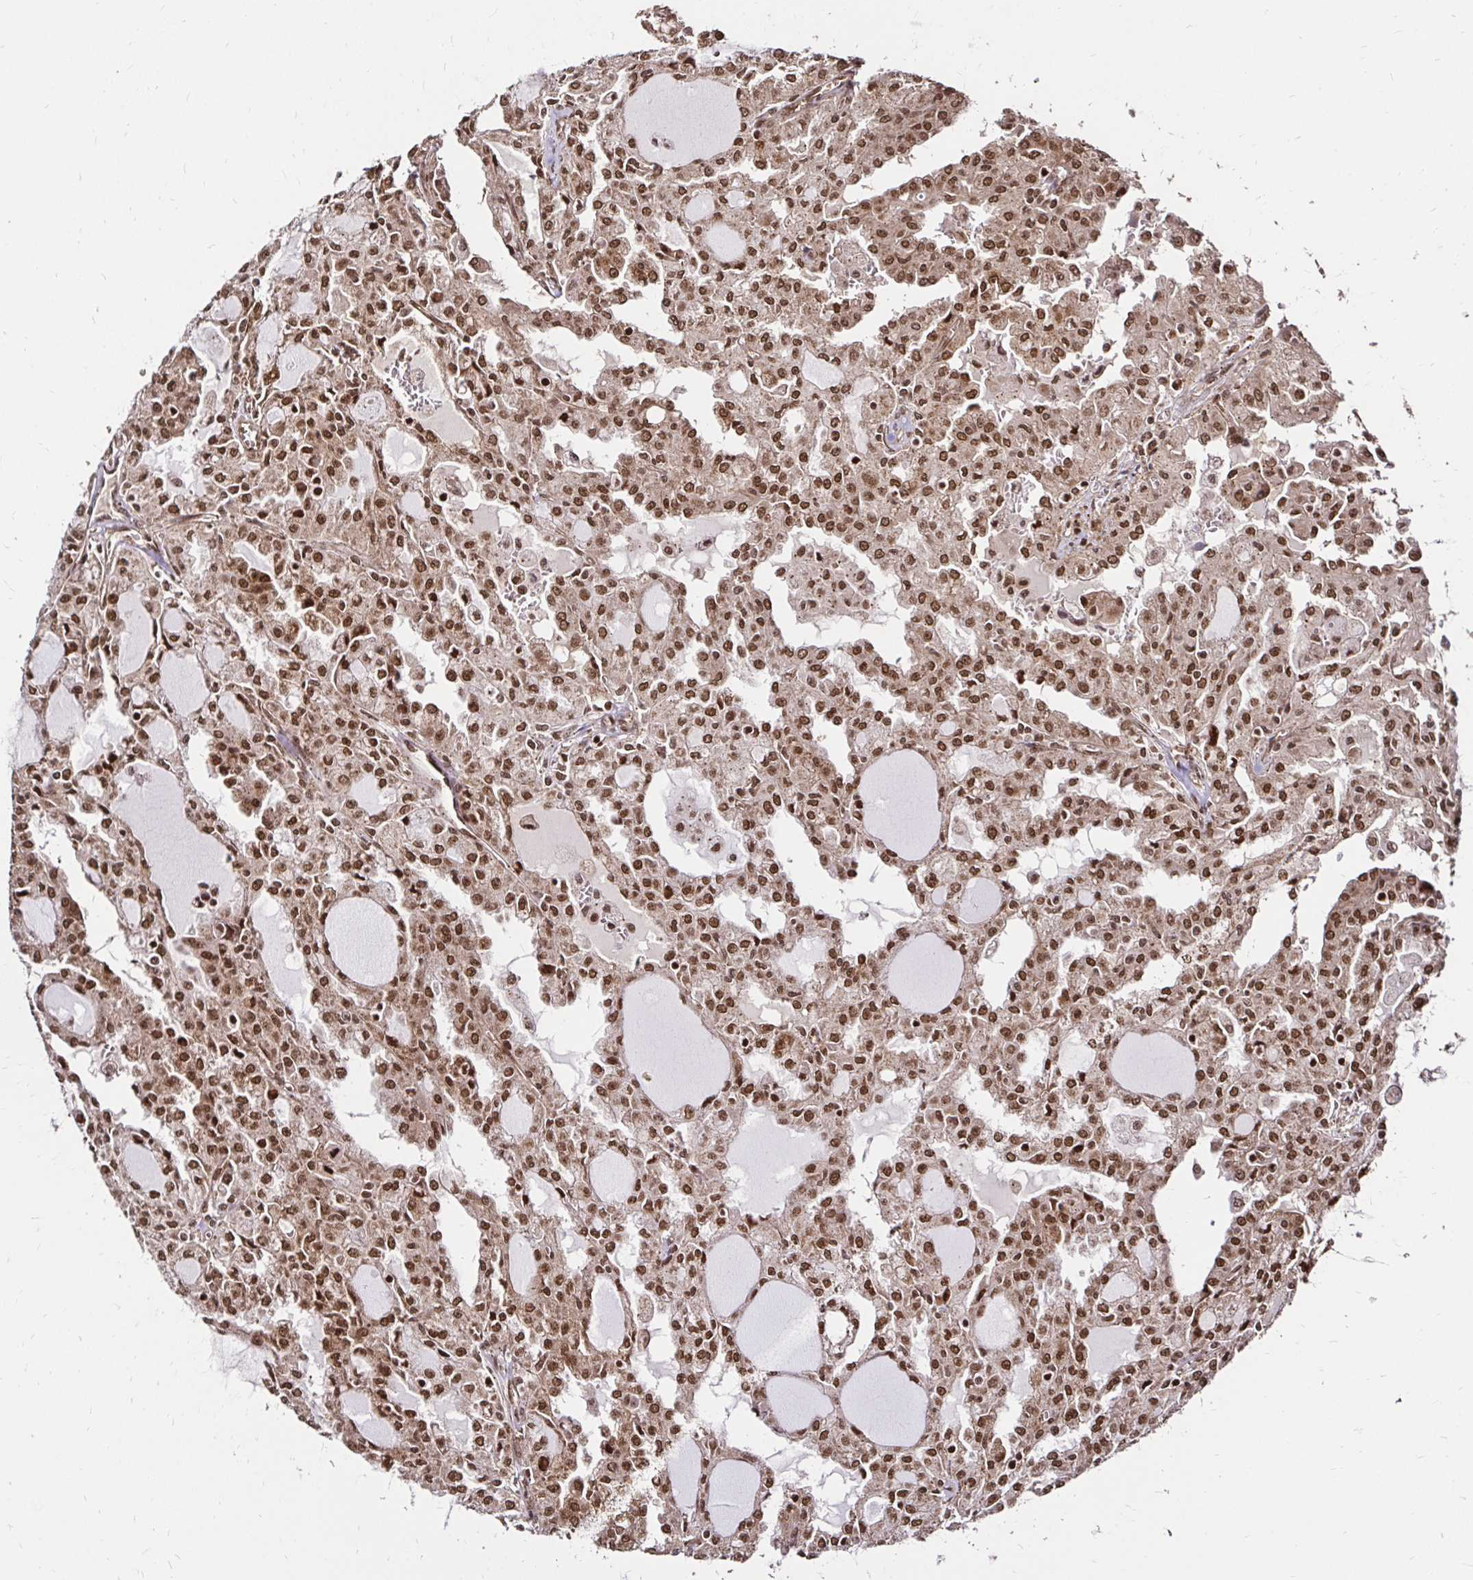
{"staining": {"intensity": "moderate", "quantity": ">75%", "location": "nuclear"}, "tissue": "head and neck cancer", "cell_type": "Tumor cells", "image_type": "cancer", "snomed": [{"axis": "morphology", "description": "Adenocarcinoma, NOS"}, {"axis": "topography", "description": "Head-Neck"}], "caption": "Adenocarcinoma (head and neck) tissue demonstrates moderate nuclear staining in about >75% of tumor cells", "gene": "GLYR1", "patient": {"sex": "male", "age": 64}}